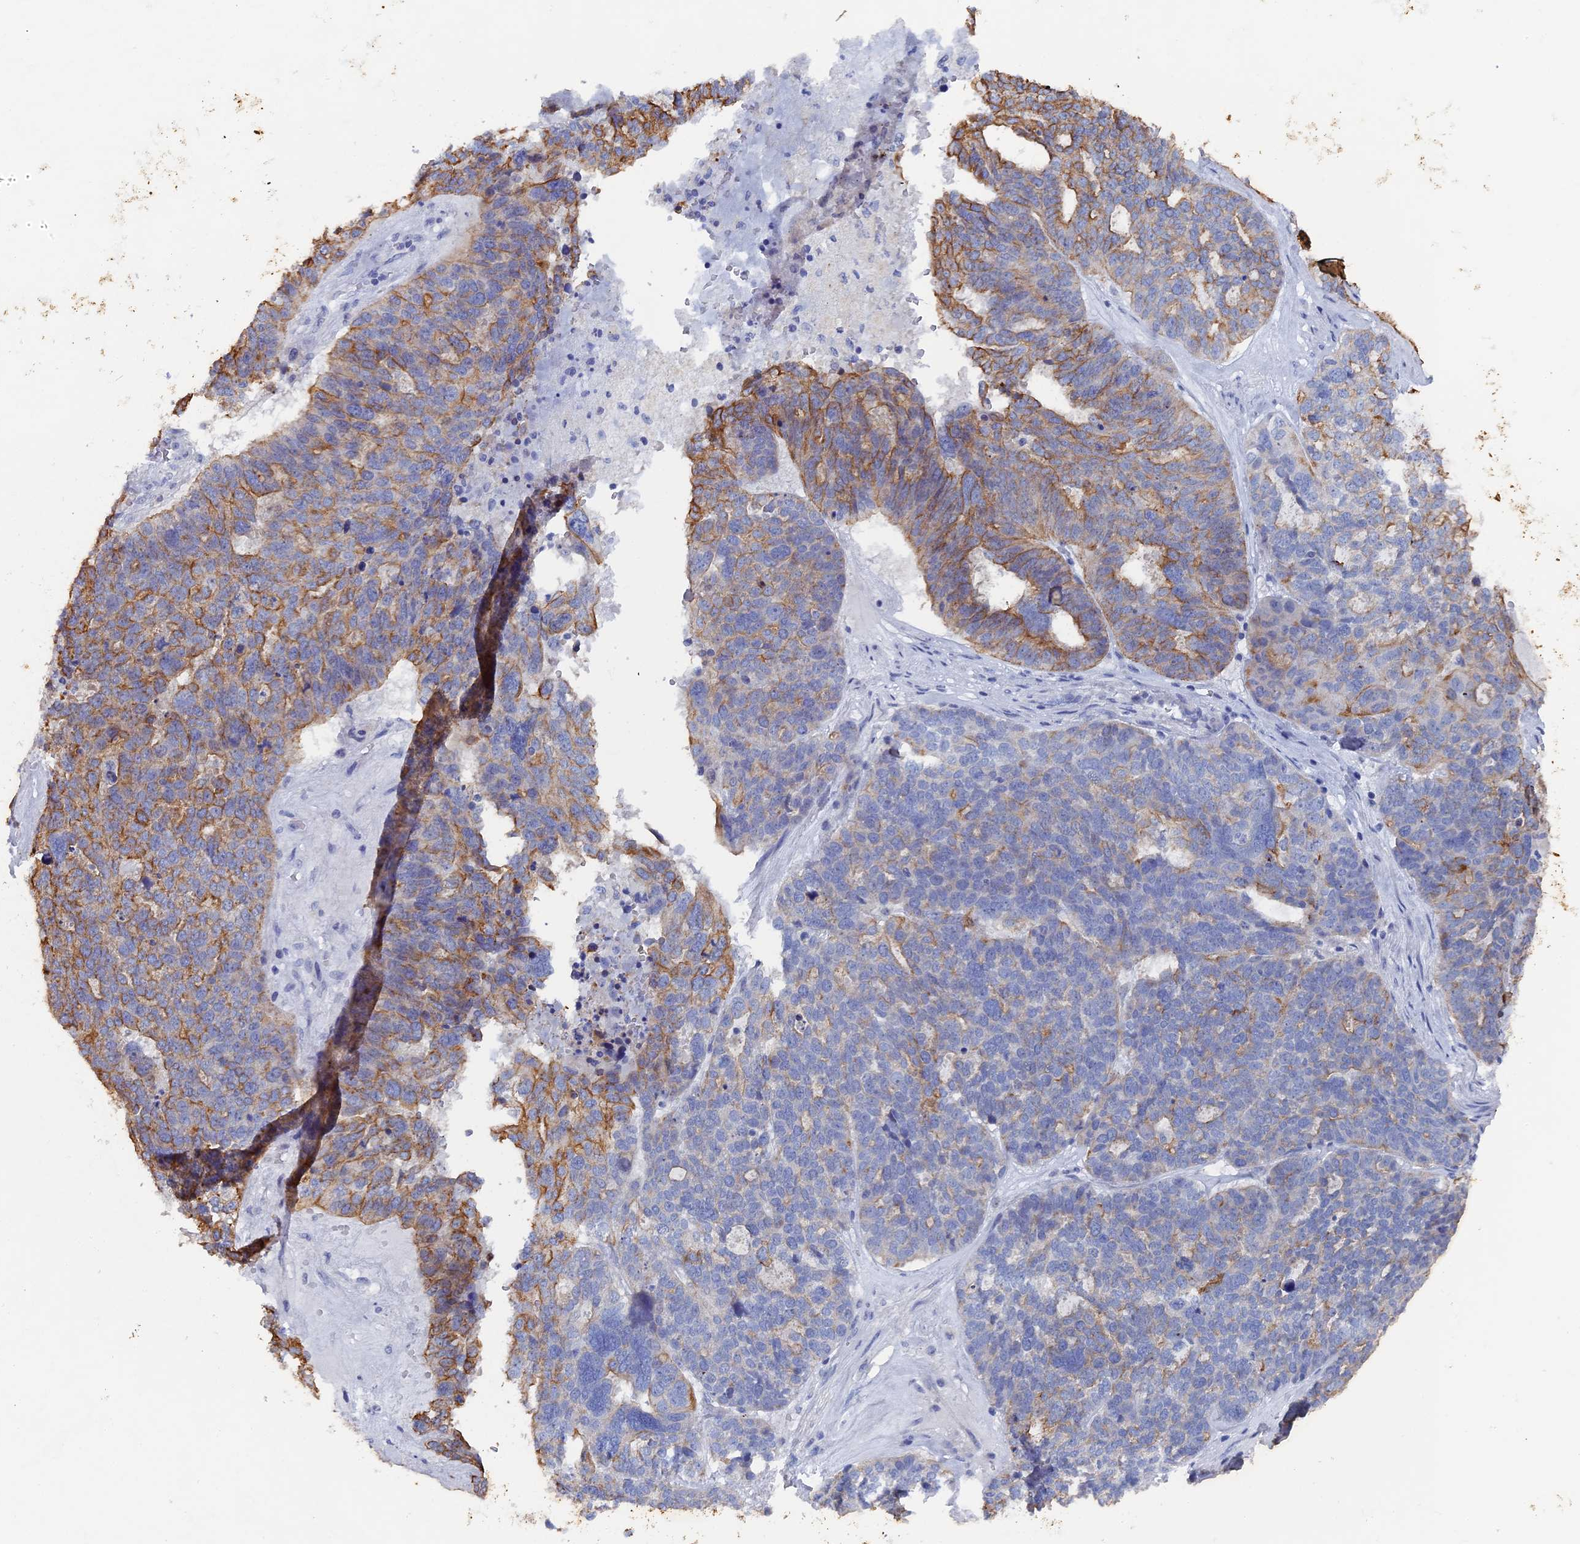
{"staining": {"intensity": "moderate", "quantity": "25%-75%", "location": "cytoplasmic/membranous"}, "tissue": "ovarian cancer", "cell_type": "Tumor cells", "image_type": "cancer", "snomed": [{"axis": "morphology", "description": "Cystadenocarcinoma, serous, NOS"}, {"axis": "topography", "description": "Ovary"}], "caption": "Human ovarian cancer (serous cystadenocarcinoma) stained for a protein (brown) demonstrates moderate cytoplasmic/membranous positive staining in approximately 25%-75% of tumor cells.", "gene": "SRFBP1", "patient": {"sex": "female", "age": 59}}